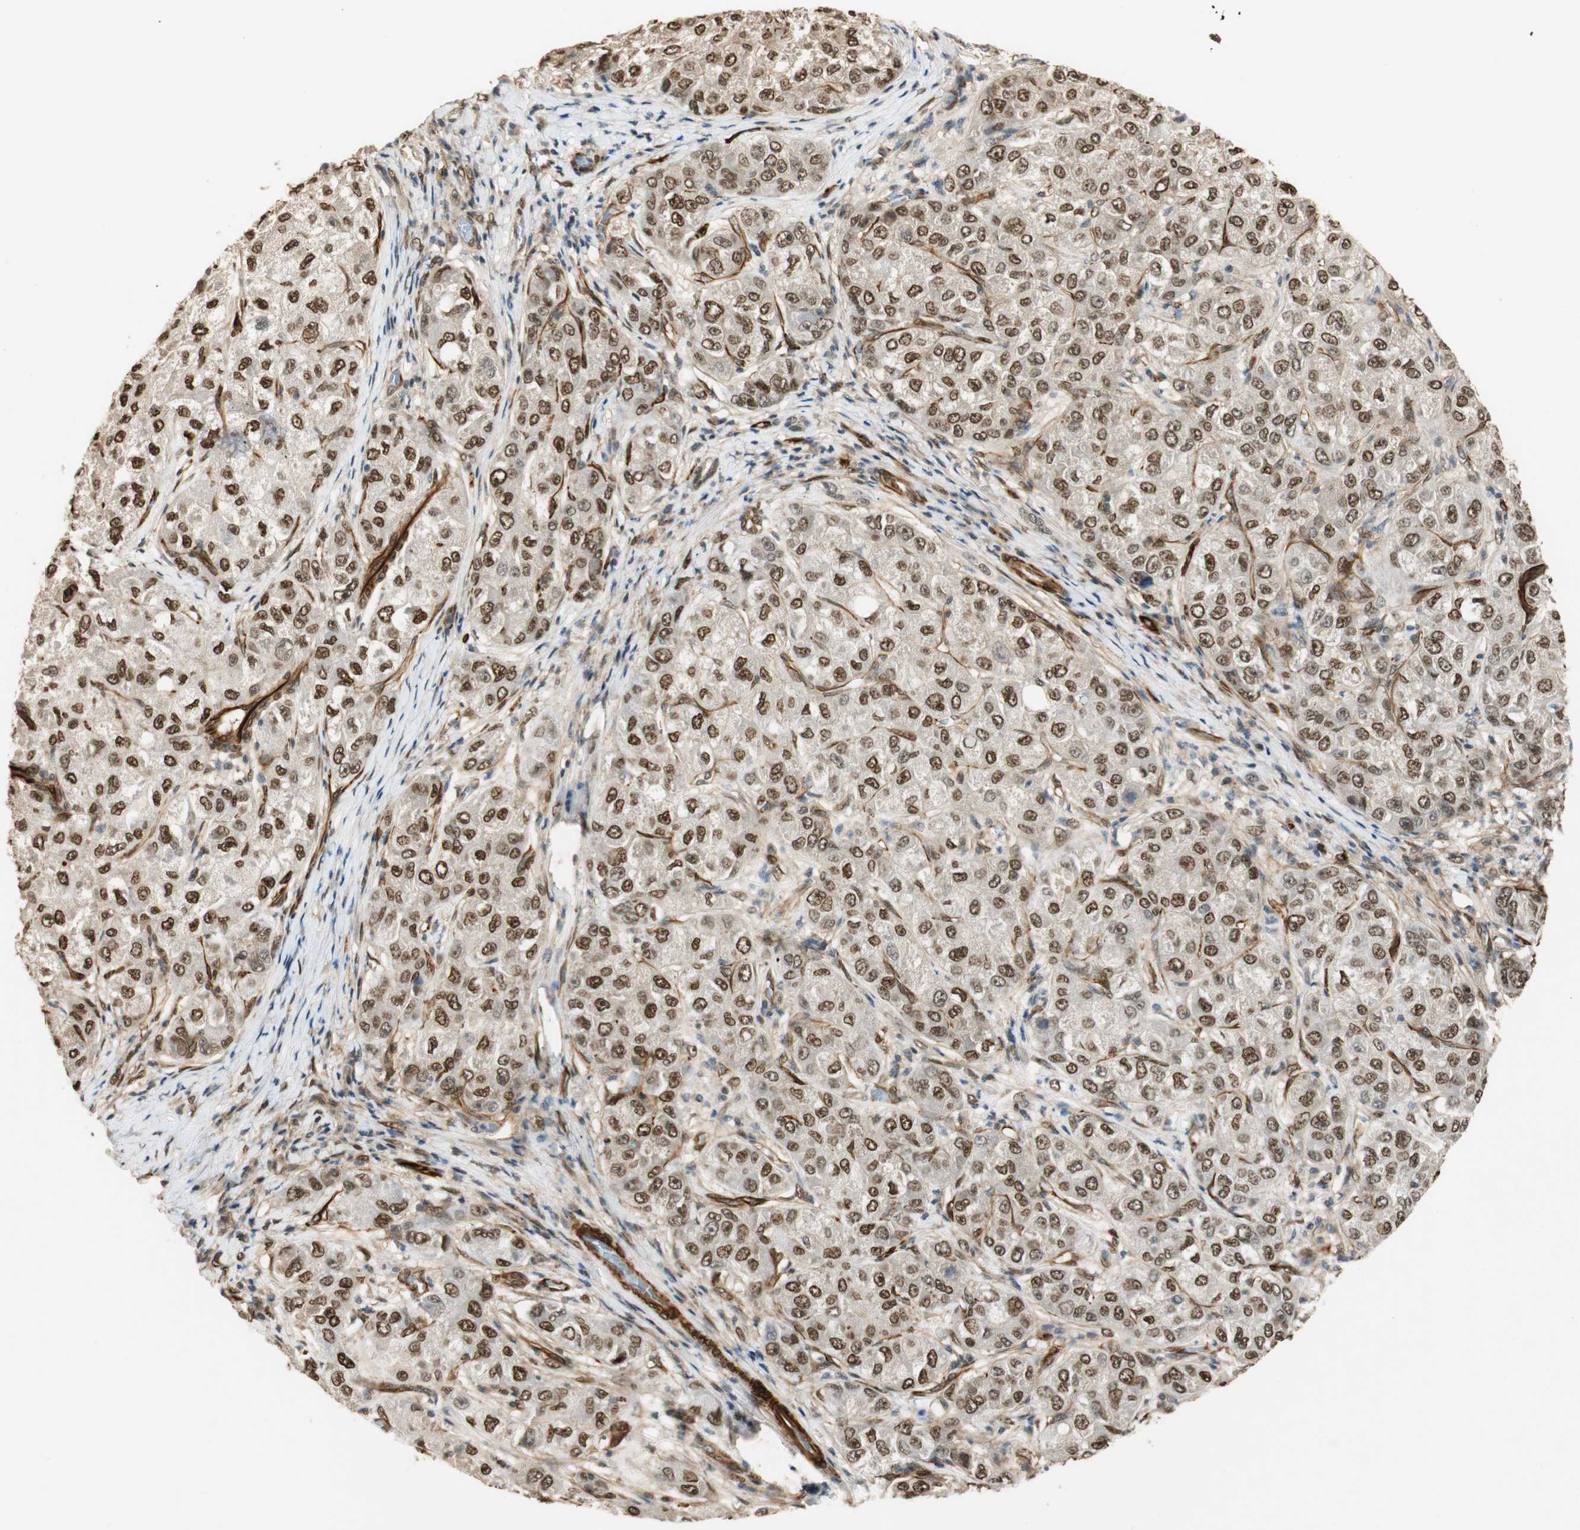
{"staining": {"intensity": "weak", "quantity": ">75%", "location": "nuclear"}, "tissue": "liver cancer", "cell_type": "Tumor cells", "image_type": "cancer", "snomed": [{"axis": "morphology", "description": "Carcinoma, Hepatocellular, NOS"}, {"axis": "topography", "description": "Liver"}], "caption": "A brown stain shows weak nuclear staining of a protein in hepatocellular carcinoma (liver) tumor cells.", "gene": "NES", "patient": {"sex": "male", "age": 80}}